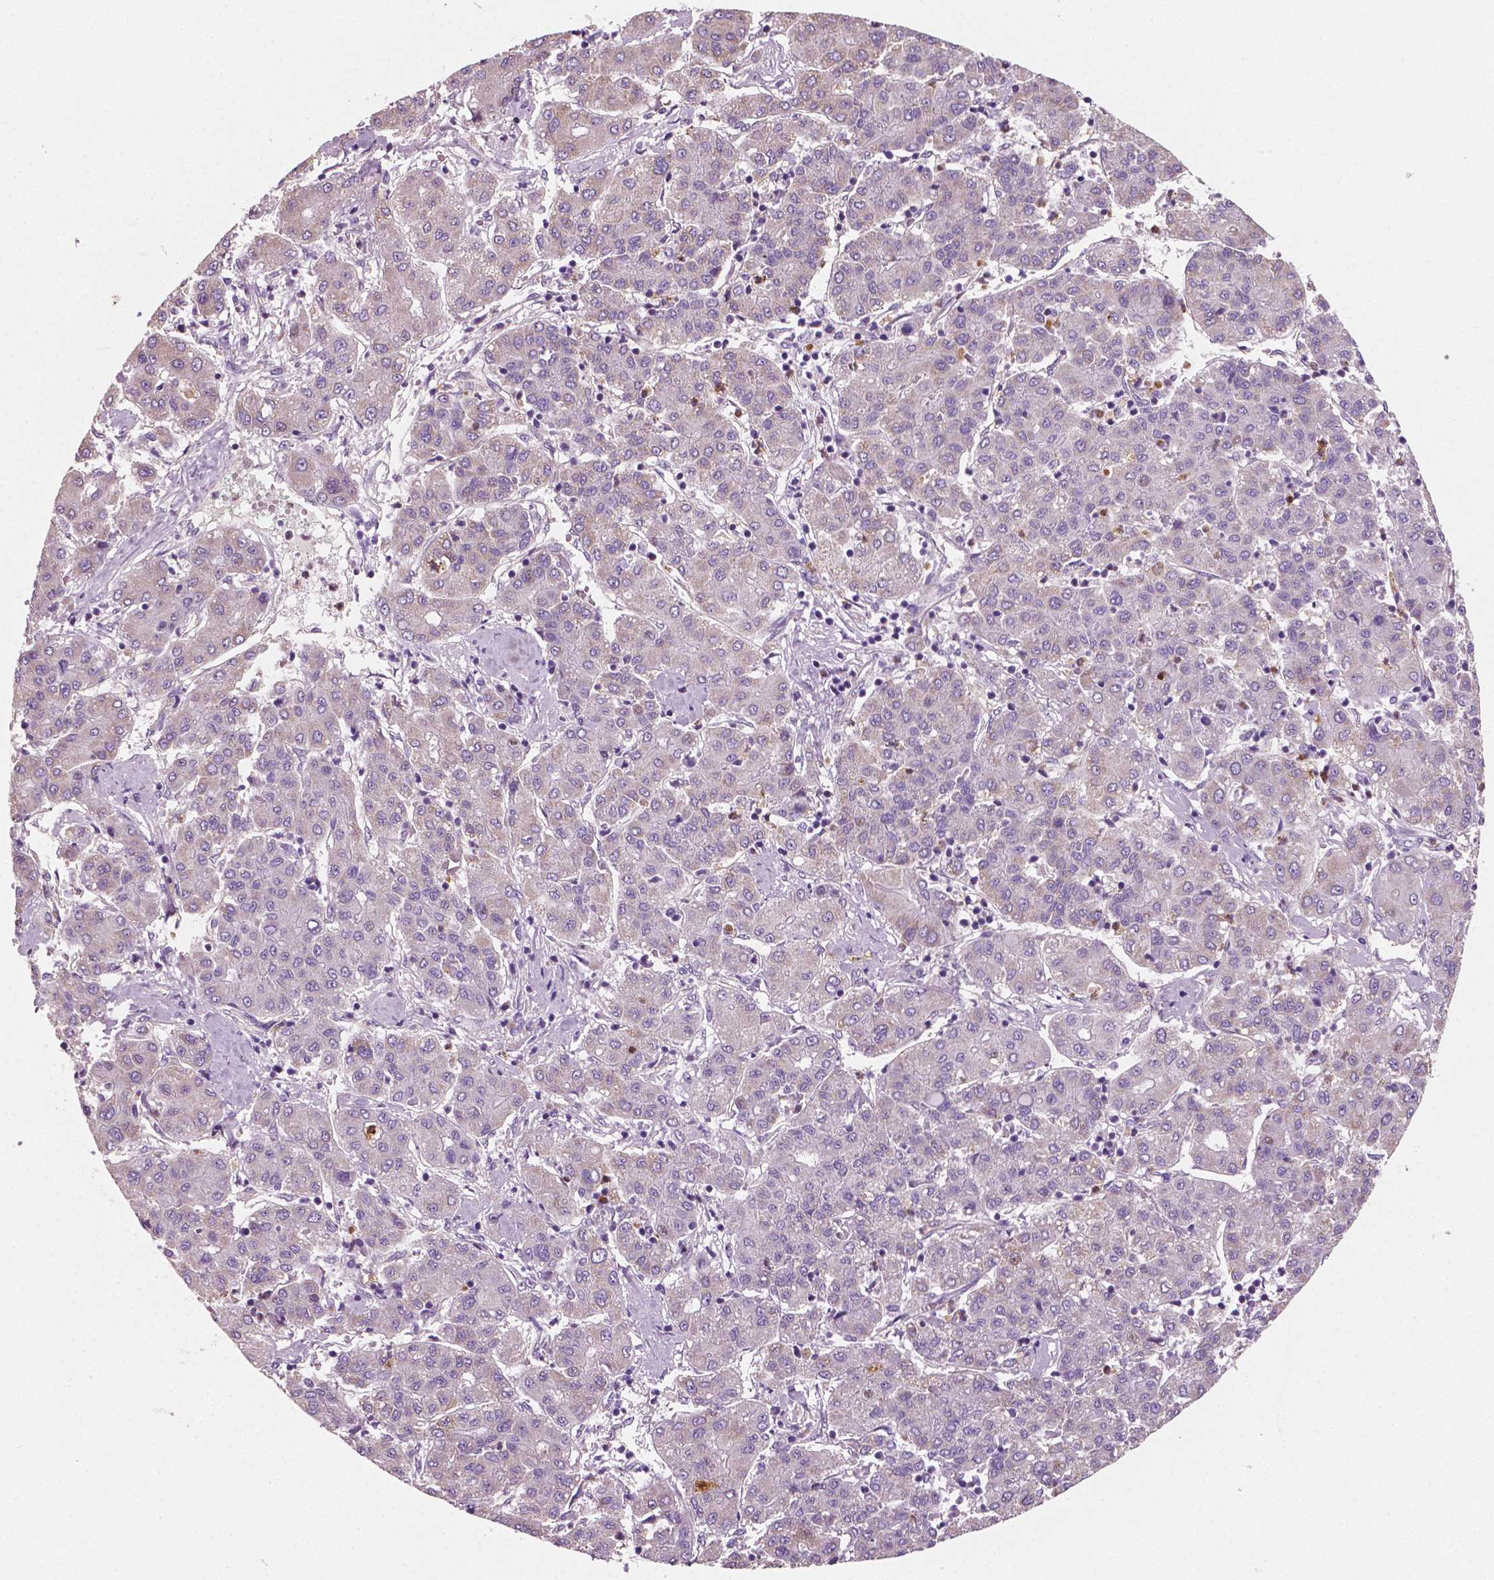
{"staining": {"intensity": "weak", "quantity": "<25%", "location": "cytoplasmic/membranous"}, "tissue": "liver cancer", "cell_type": "Tumor cells", "image_type": "cancer", "snomed": [{"axis": "morphology", "description": "Carcinoma, Hepatocellular, NOS"}, {"axis": "topography", "description": "Liver"}], "caption": "Hepatocellular carcinoma (liver) was stained to show a protein in brown. There is no significant positivity in tumor cells.", "gene": "PTX3", "patient": {"sex": "male", "age": 65}}